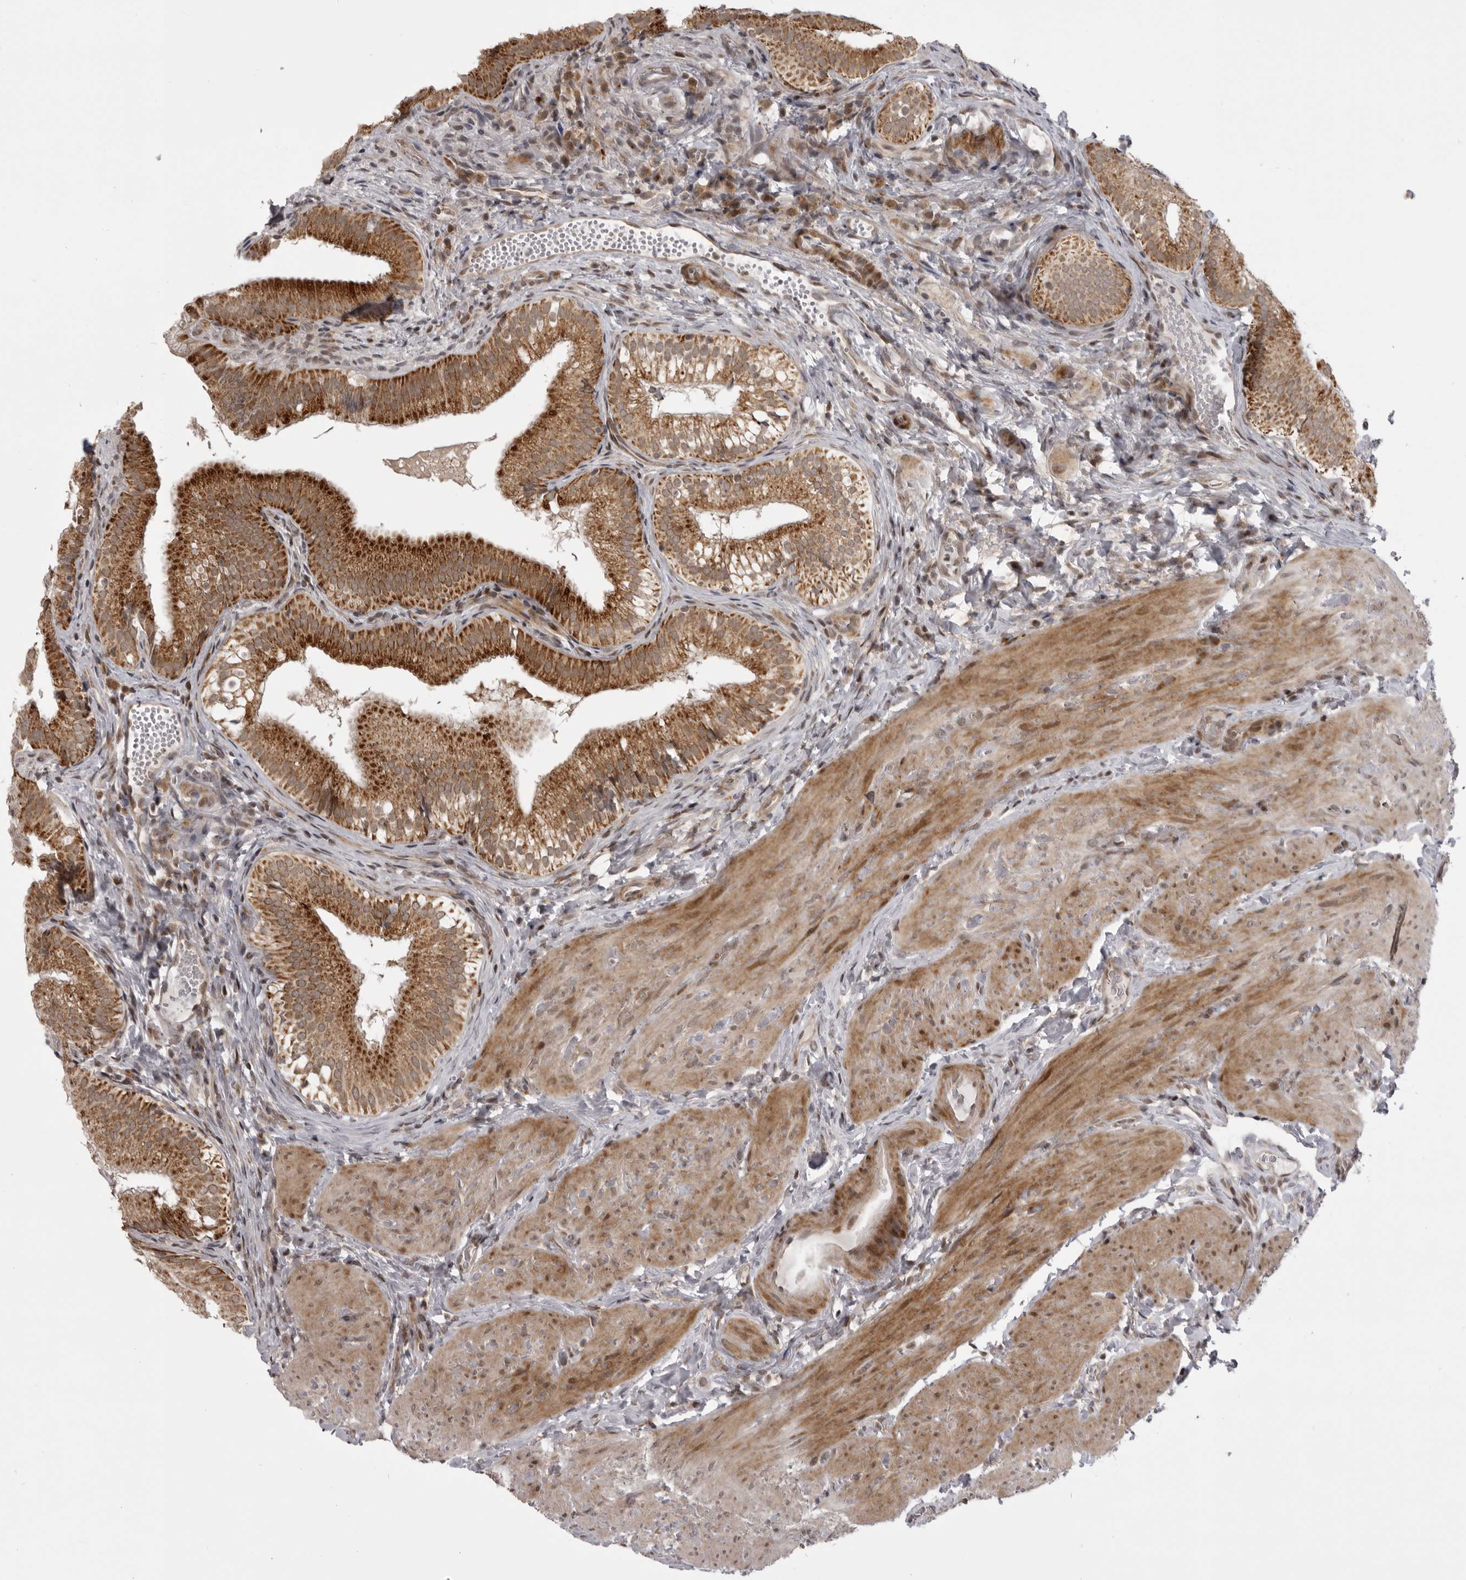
{"staining": {"intensity": "strong", "quantity": ">75%", "location": "cytoplasmic/membranous"}, "tissue": "gallbladder", "cell_type": "Glandular cells", "image_type": "normal", "snomed": [{"axis": "morphology", "description": "Normal tissue, NOS"}, {"axis": "topography", "description": "Gallbladder"}], "caption": "Immunohistochemistry (DAB) staining of unremarkable gallbladder shows strong cytoplasmic/membranous protein positivity in about >75% of glandular cells. Using DAB (brown) and hematoxylin (blue) stains, captured at high magnification using brightfield microscopy.", "gene": "C1orf109", "patient": {"sex": "female", "age": 30}}